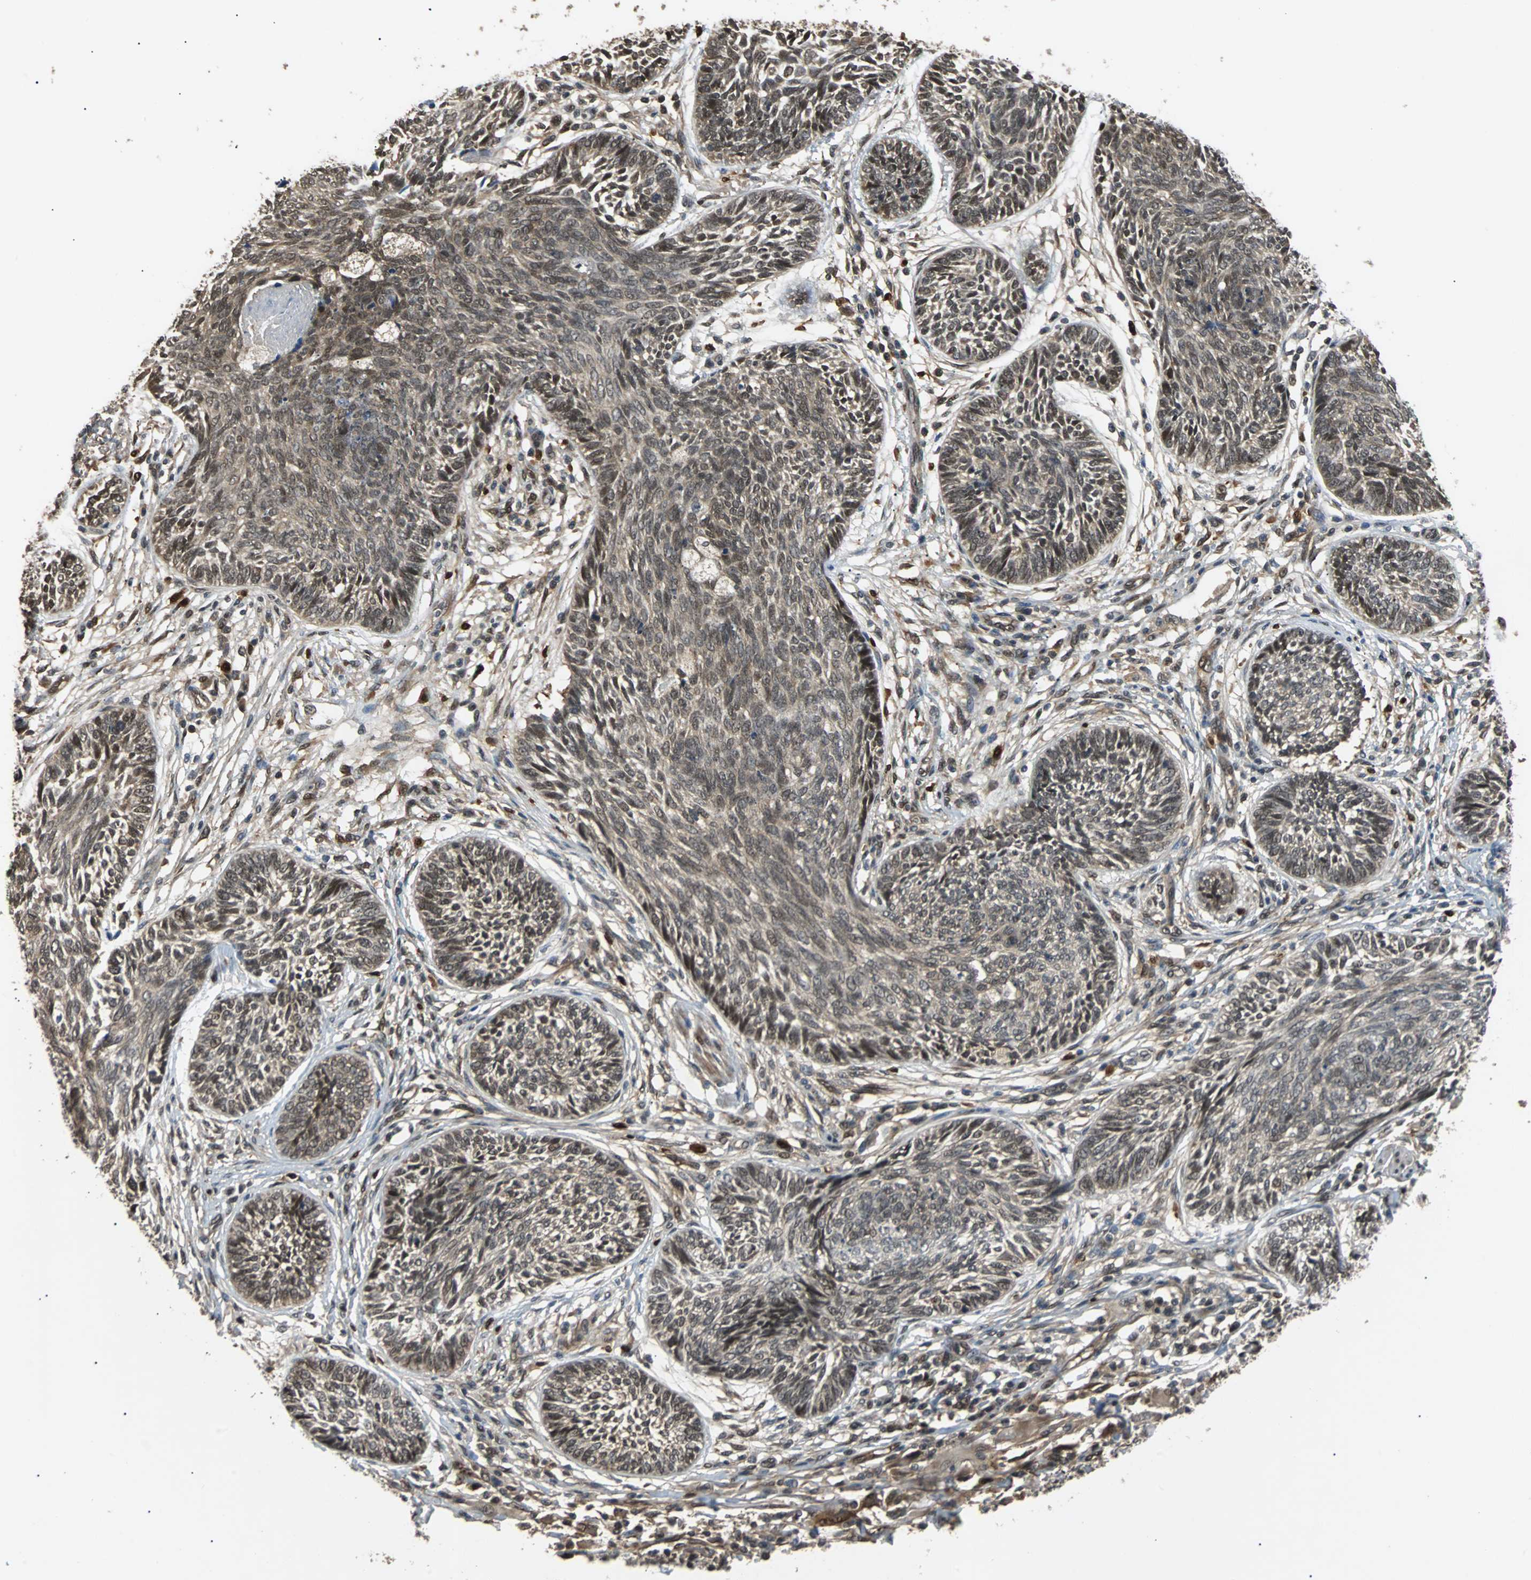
{"staining": {"intensity": "weak", "quantity": ">75%", "location": "cytoplasmic/membranous,nuclear"}, "tissue": "skin cancer", "cell_type": "Tumor cells", "image_type": "cancer", "snomed": [{"axis": "morphology", "description": "Papilloma, NOS"}, {"axis": "morphology", "description": "Basal cell carcinoma"}, {"axis": "topography", "description": "Skin"}], "caption": "Immunohistochemistry staining of skin cancer, which reveals low levels of weak cytoplasmic/membranous and nuclear positivity in about >75% of tumor cells indicating weak cytoplasmic/membranous and nuclear protein staining. The staining was performed using DAB (3,3'-diaminobenzidine) (brown) for protein detection and nuclei were counterstained in hematoxylin (blue).", "gene": "PRDX6", "patient": {"sex": "male", "age": 87}}